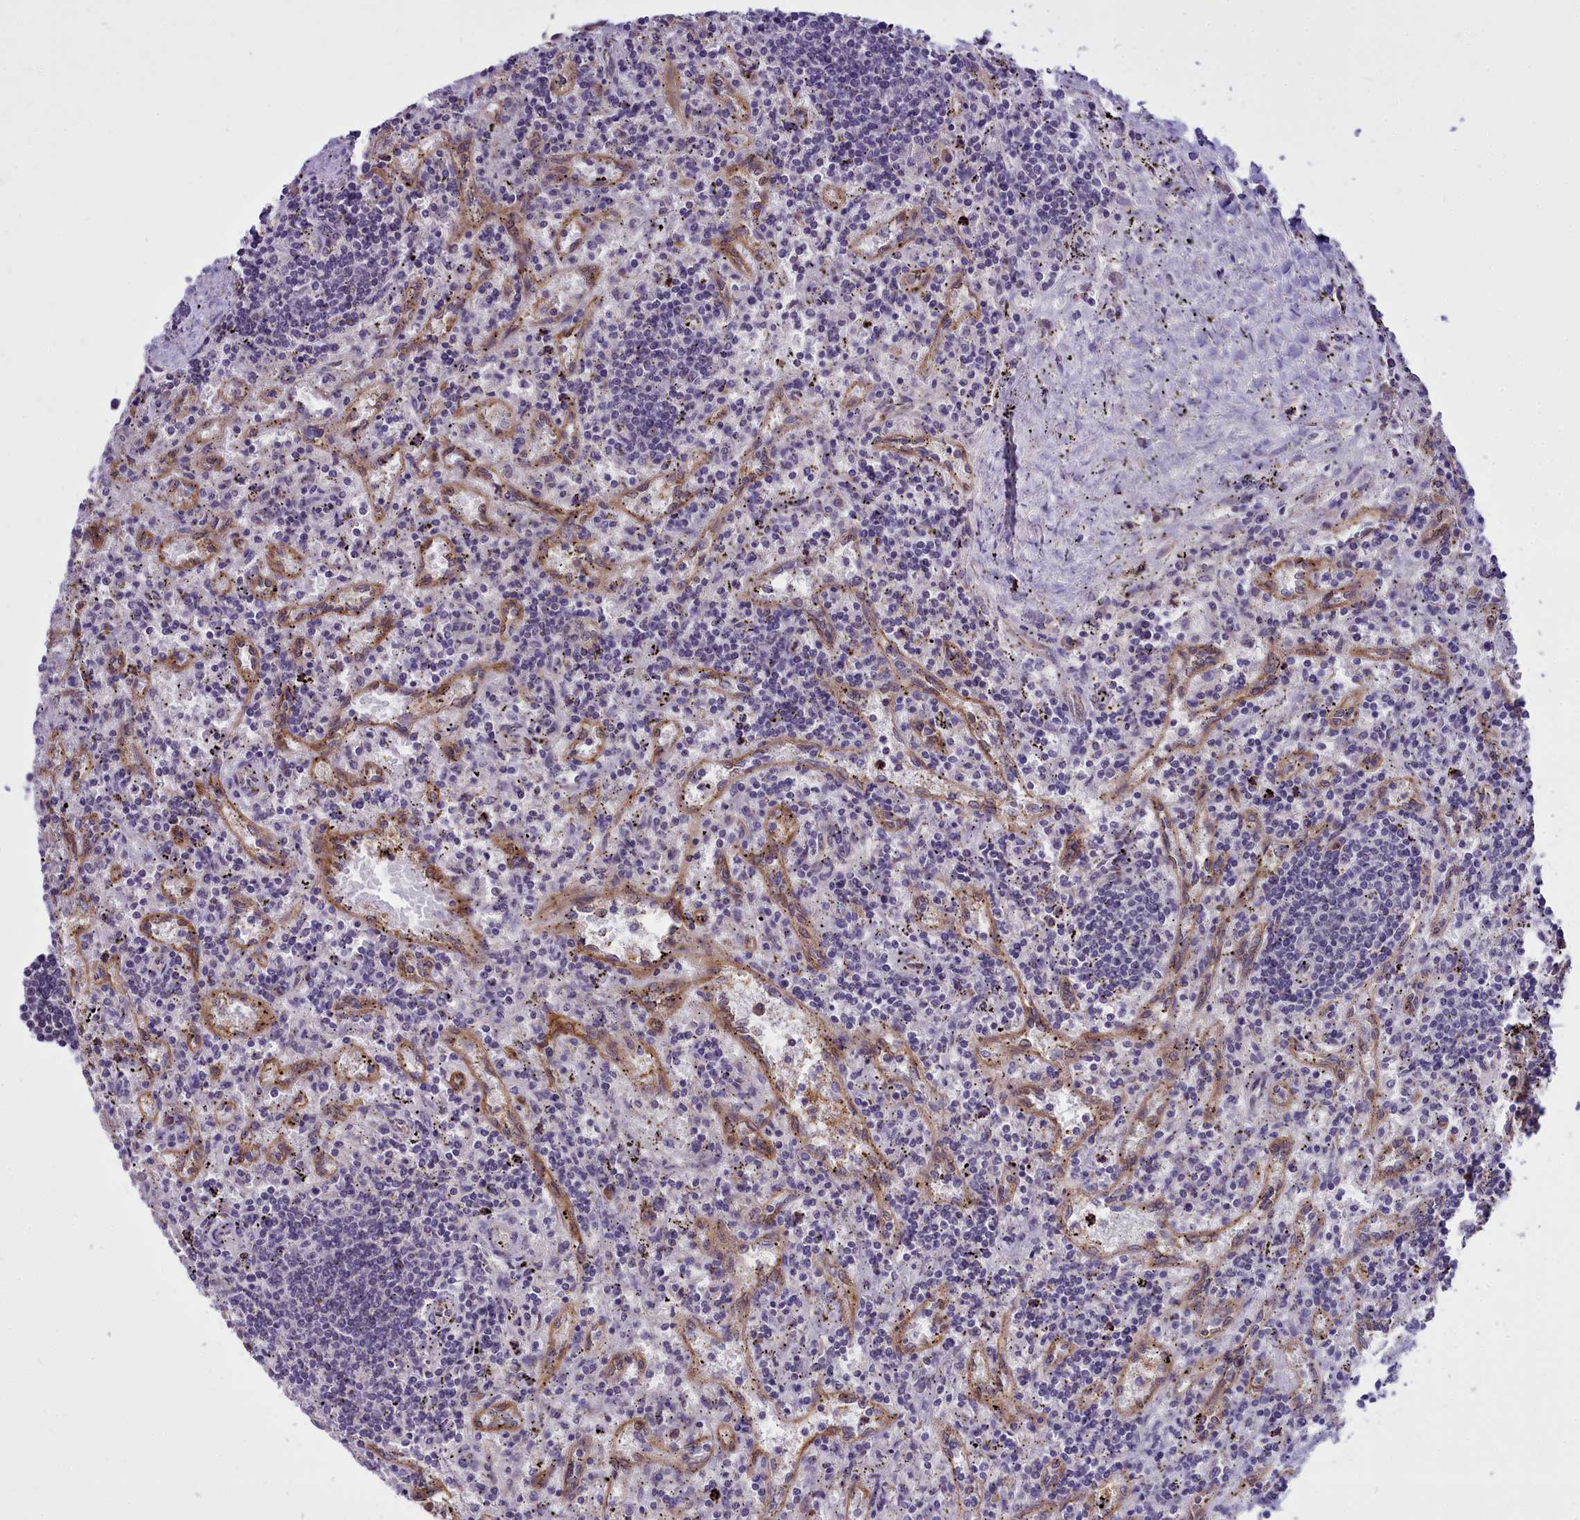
{"staining": {"intensity": "negative", "quantity": "none", "location": "none"}, "tissue": "lymphoma", "cell_type": "Tumor cells", "image_type": "cancer", "snomed": [{"axis": "morphology", "description": "Malignant lymphoma, non-Hodgkin's type, Low grade"}, {"axis": "topography", "description": "Spleen"}], "caption": "Image shows no protein positivity in tumor cells of malignant lymphoma, non-Hodgkin's type (low-grade) tissue.", "gene": "BCAR1", "patient": {"sex": "male", "age": 76}}